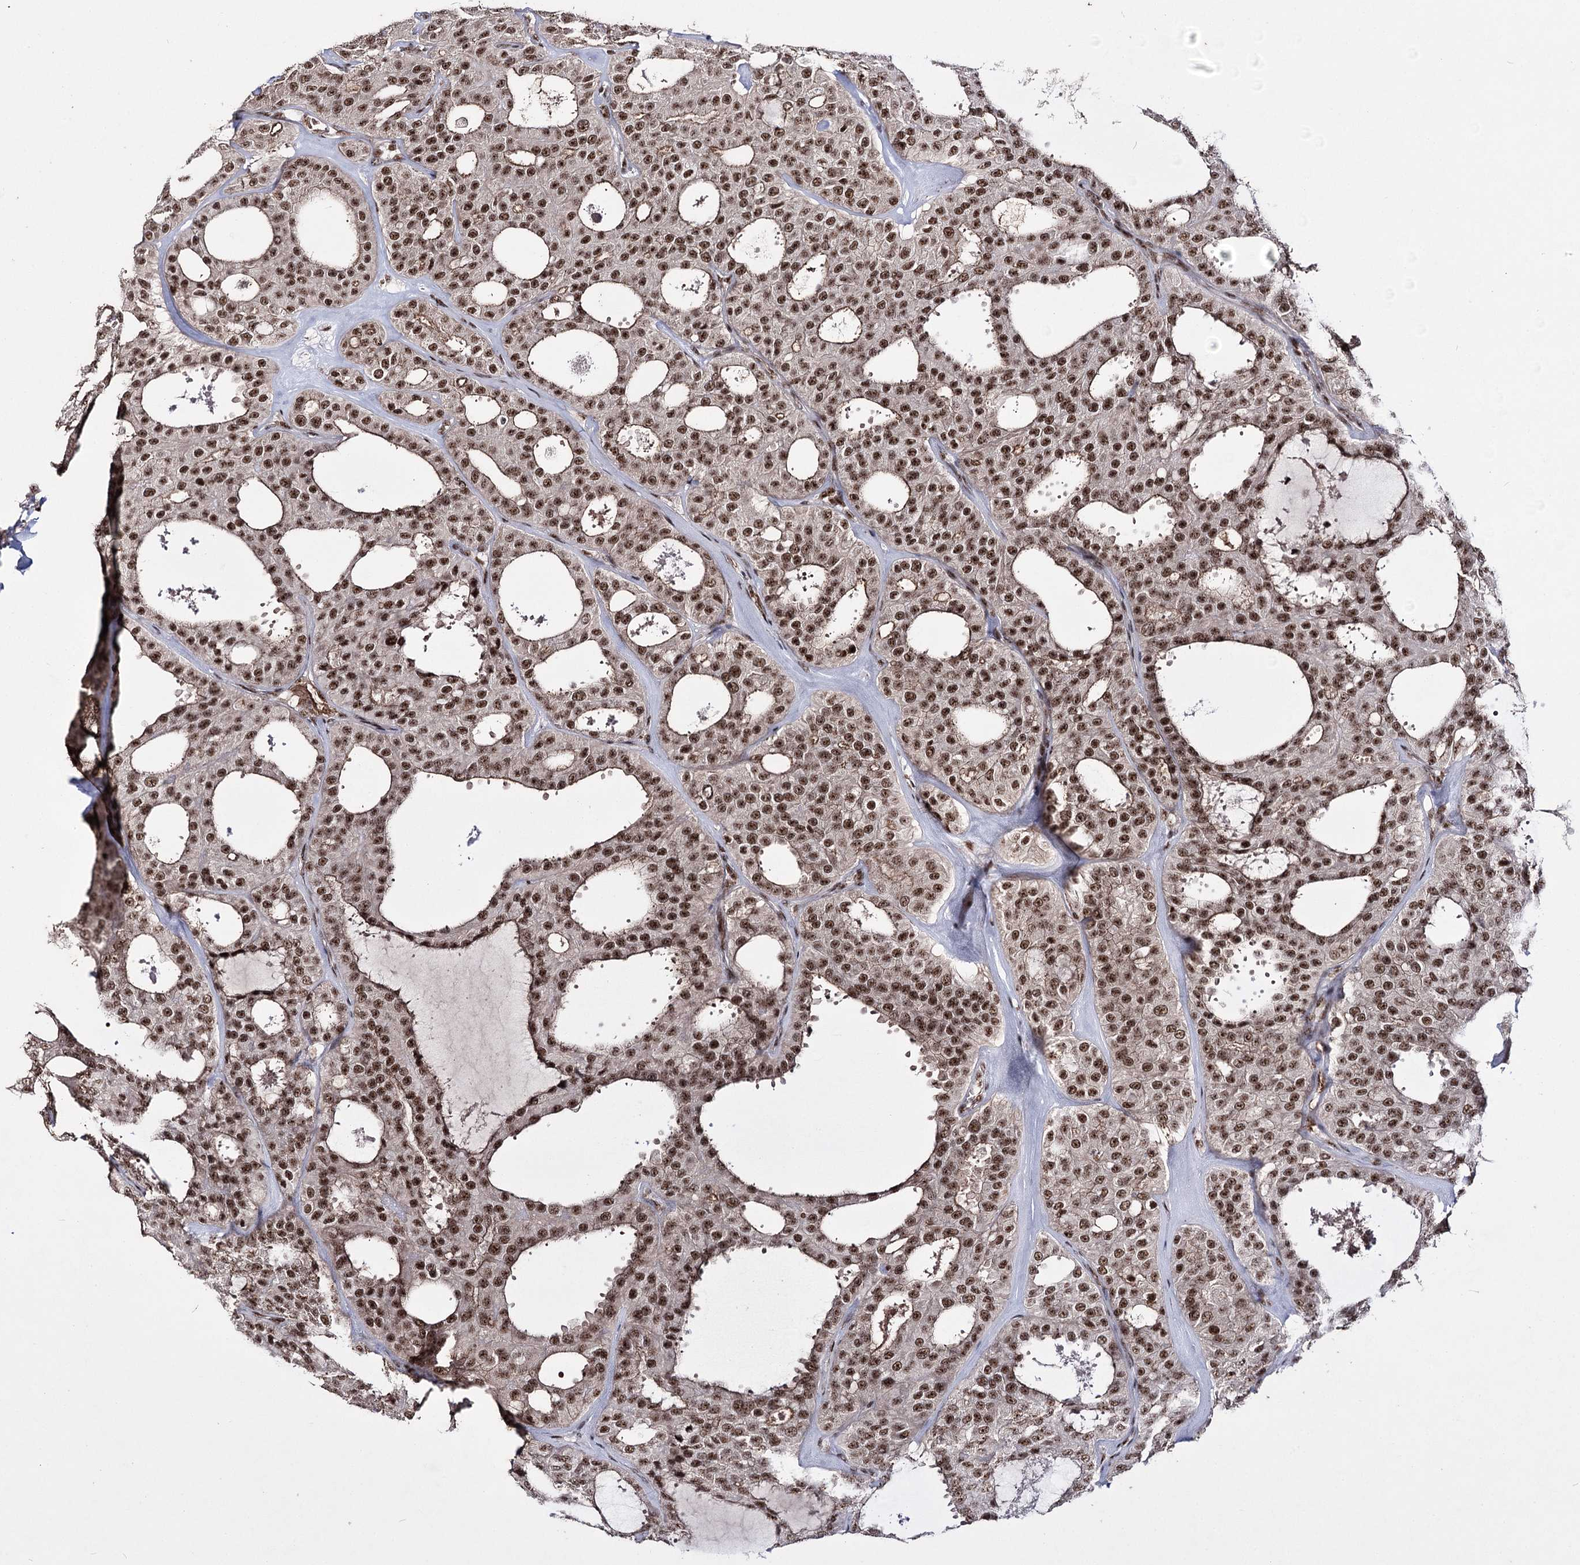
{"staining": {"intensity": "strong", "quantity": ">75%", "location": "nuclear"}, "tissue": "thyroid cancer", "cell_type": "Tumor cells", "image_type": "cancer", "snomed": [{"axis": "morphology", "description": "Follicular adenoma carcinoma, NOS"}, {"axis": "topography", "description": "Thyroid gland"}], "caption": "A high-resolution photomicrograph shows immunohistochemistry (IHC) staining of thyroid cancer, which displays strong nuclear staining in about >75% of tumor cells.", "gene": "PRPF40A", "patient": {"sex": "male", "age": 75}}